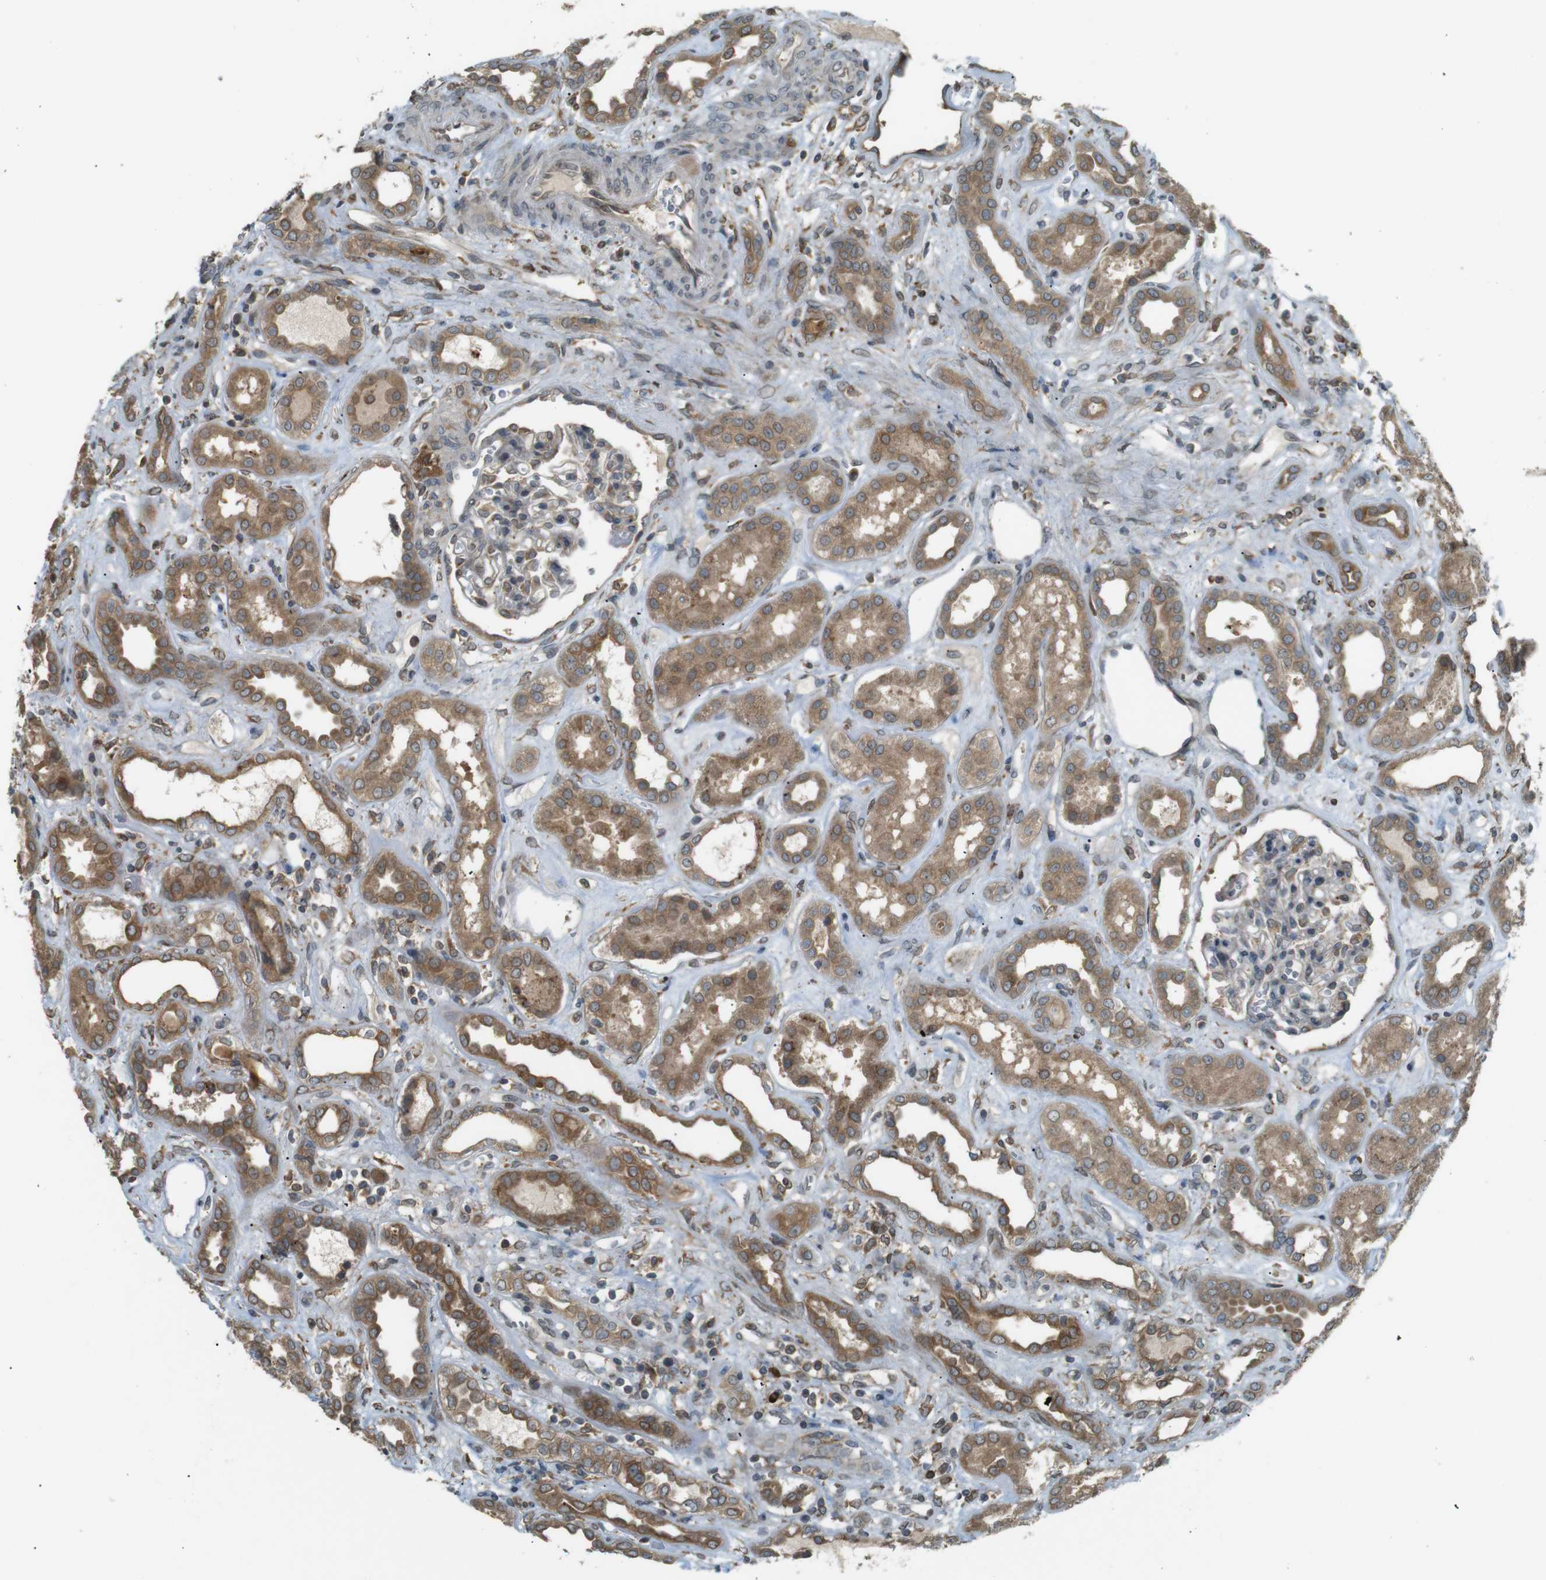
{"staining": {"intensity": "moderate", "quantity": "<25%", "location": "cytoplasmic/membranous"}, "tissue": "kidney", "cell_type": "Cells in glomeruli", "image_type": "normal", "snomed": [{"axis": "morphology", "description": "Normal tissue, NOS"}, {"axis": "topography", "description": "Kidney"}], "caption": "DAB (3,3'-diaminobenzidine) immunohistochemical staining of unremarkable human kidney displays moderate cytoplasmic/membranous protein staining in about <25% of cells in glomeruli. The staining was performed using DAB (3,3'-diaminobenzidine) to visualize the protein expression in brown, while the nuclei were stained in blue with hematoxylin (Magnification: 20x).", "gene": "TMED4", "patient": {"sex": "male", "age": 59}}